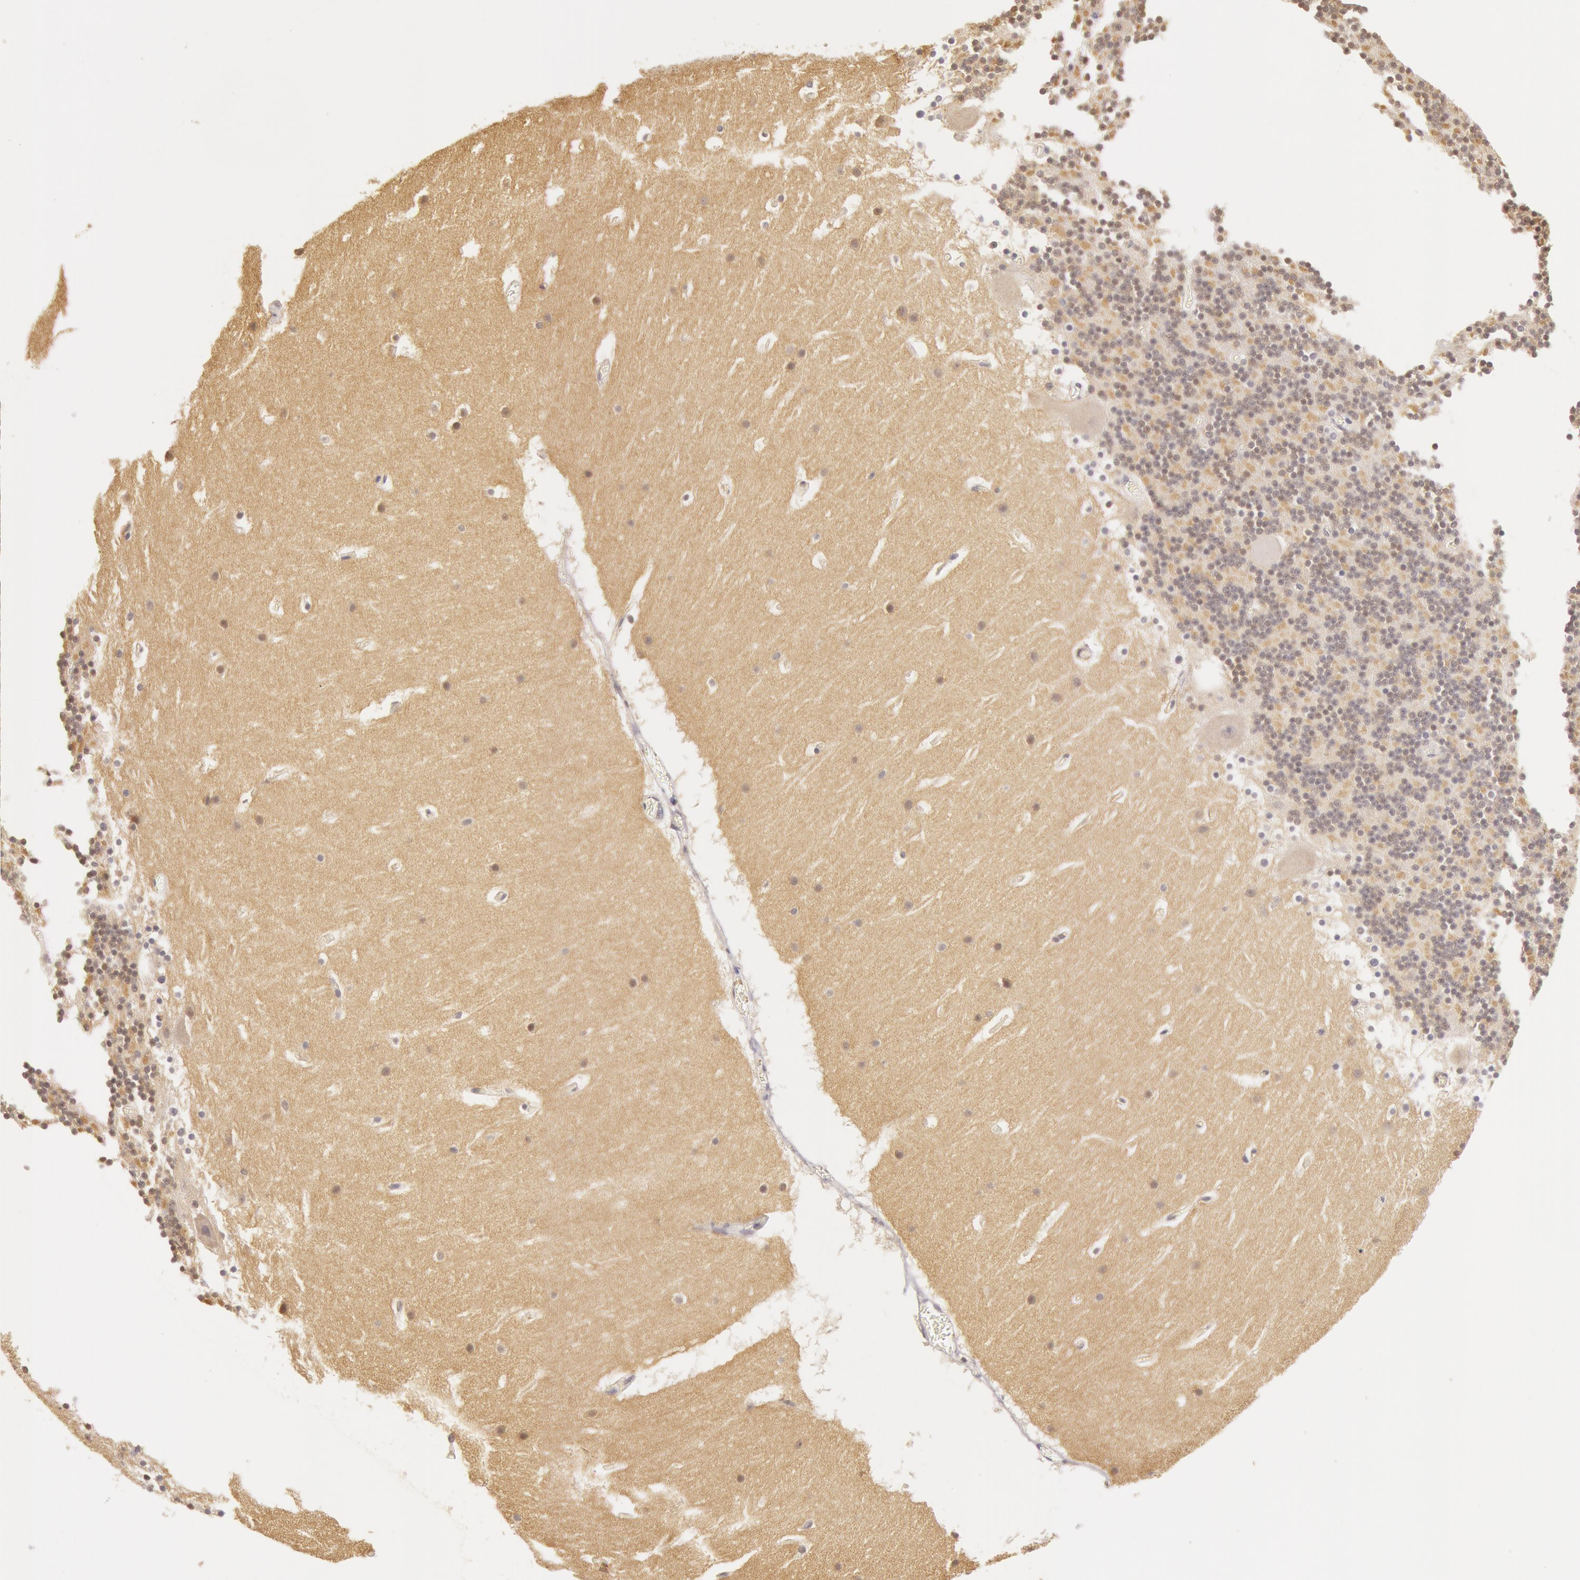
{"staining": {"intensity": "negative", "quantity": "none", "location": "none"}, "tissue": "cerebellum", "cell_type": "Cells in granular layer", "image_type": "normal", "snomed": [{"axis": "morphology", "description": "Normal tissue, NOS"}, {"axis": "topography", "description": "Cerebellum"}], "caption": "Immunohistochemistry histopathology image of unremarkable cerebellum stained for a protein (brown), which displays no expression in cells in granular layer. Nuclei are stained in blue.", "gene": "ZNF597", "patient": {"sex": "male", "age": 45}}